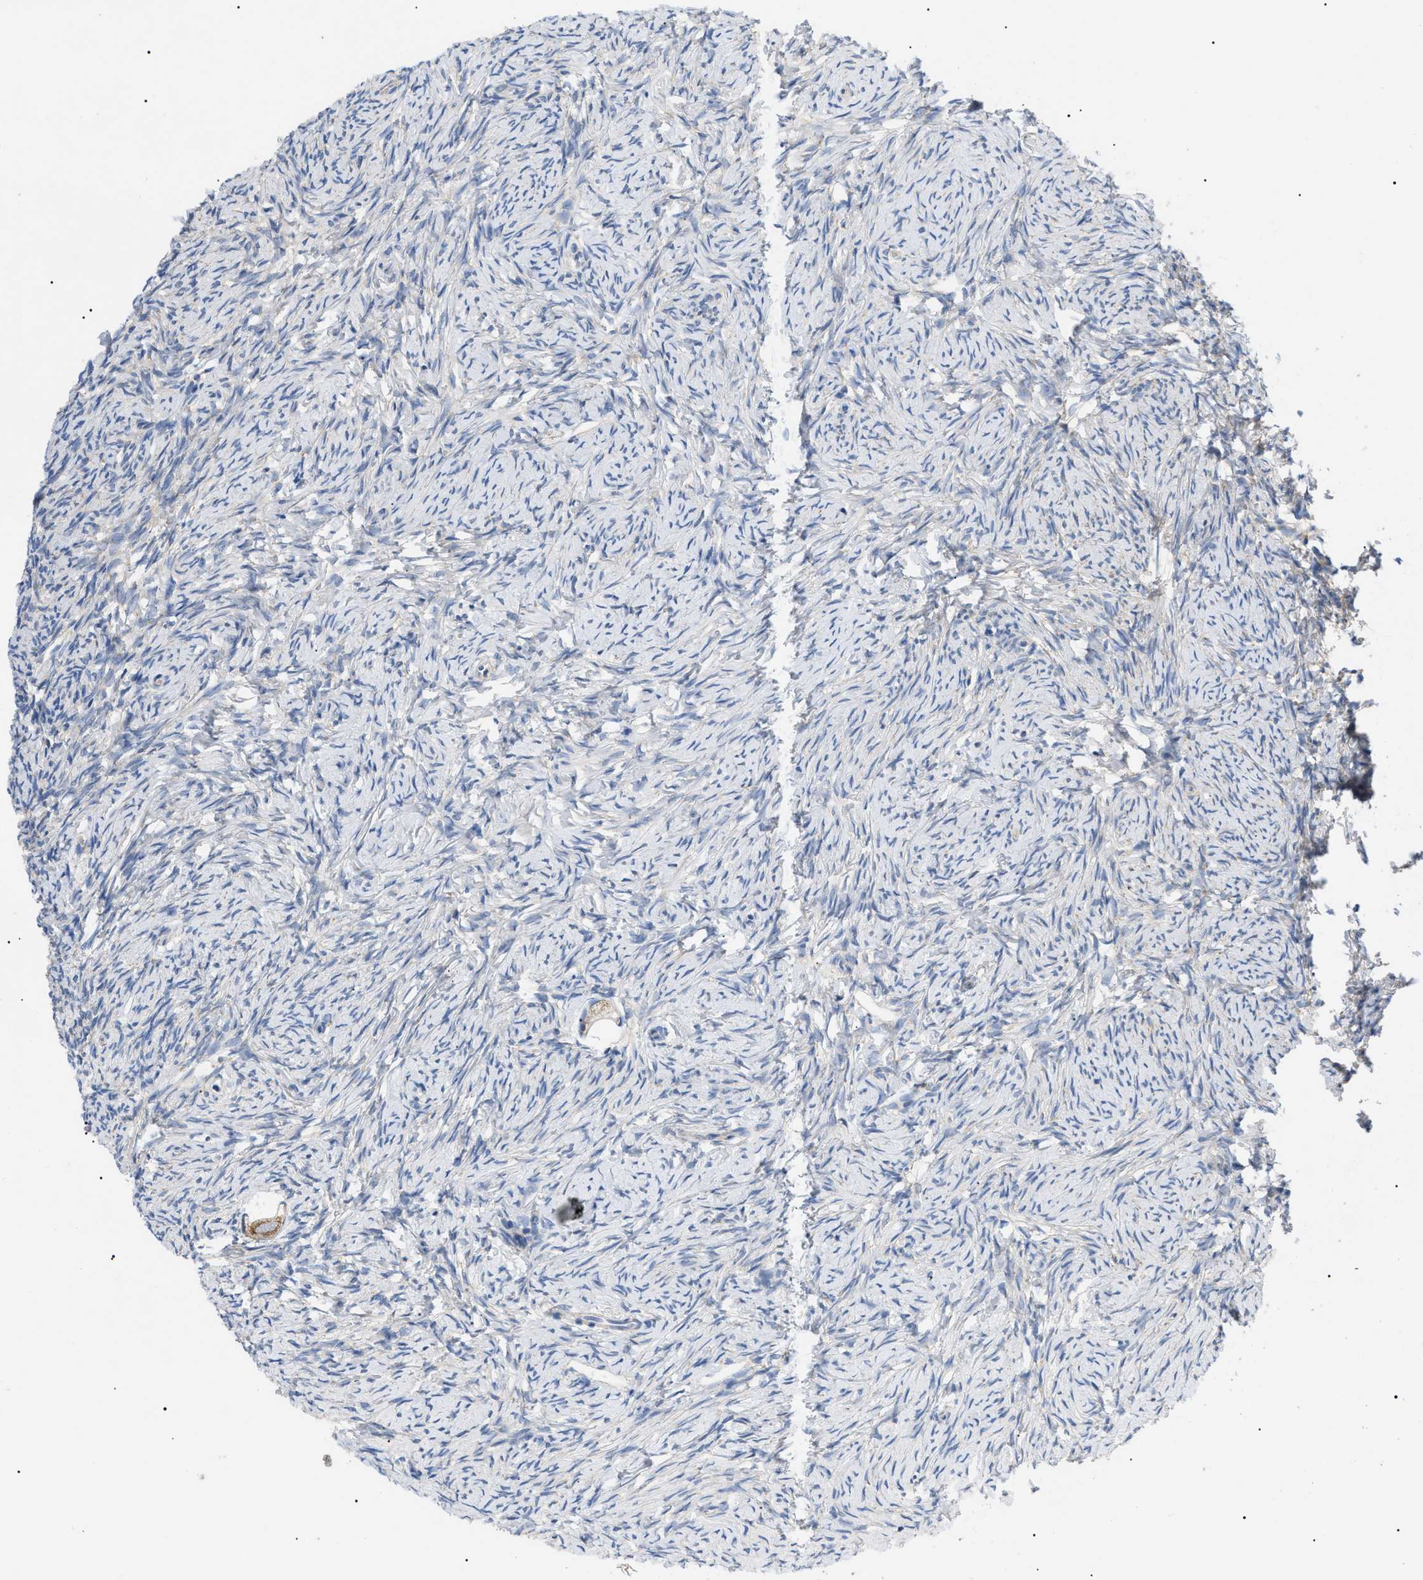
{"staining": {"intensity": "weak", "quantity": ">75%", "location": "cytoplasmic/membranous"}, "tissue": "ovary", "cell_type": "Follicle cells", "image_type": "normal", "snomed": [{"axis": "morphology", "description": "Normal tissue, NOS"}, {"axis": "topography", "description": "Ovary"}], "caption": "Protein staining of benign ovary shows weak cytoplasmic/membranous staining in about >75% of follicle cells.", "gene": "TOMM6", "patient": {"sex": "female", "age": 33}}